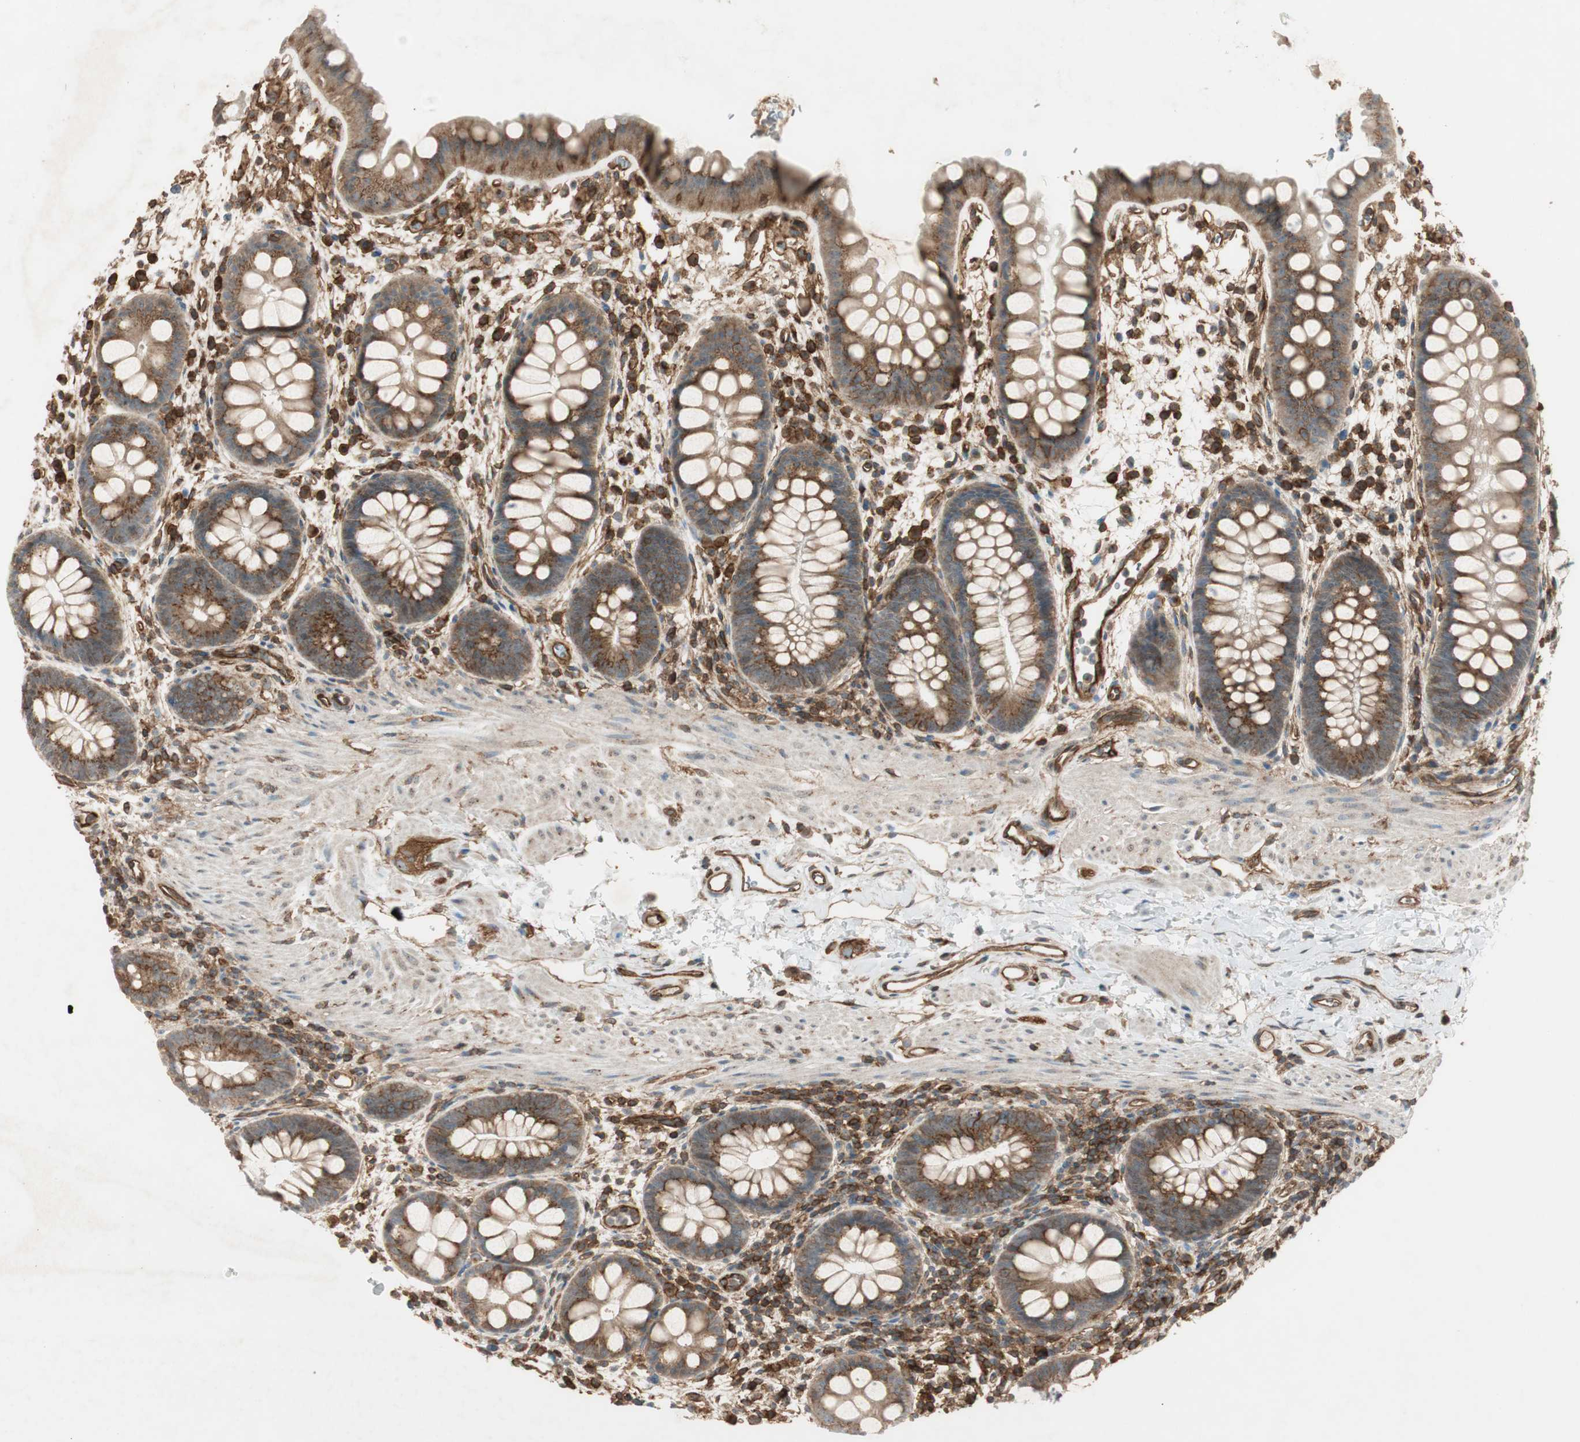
{"staining": {"intensity": "moderate", "quantity": ">75%", "location": "cytoplasmic/membranous"}, "tissue": "rectum", "cell_type": "Glandular cells", "image_type": "normal", "snomed": [{"axis": "morphology", "description": "Normal tissue, NOS"}, {"axis": "topography", "description": "Rectum"}], "caption": "Rectum stained with a brown dye exhibits moderate cytoplasmic/membranous positive positivity in approximately >75% of glandular cells.", "gene": "BTN3A3", "patient": {"sex": "female", "age": 24}}